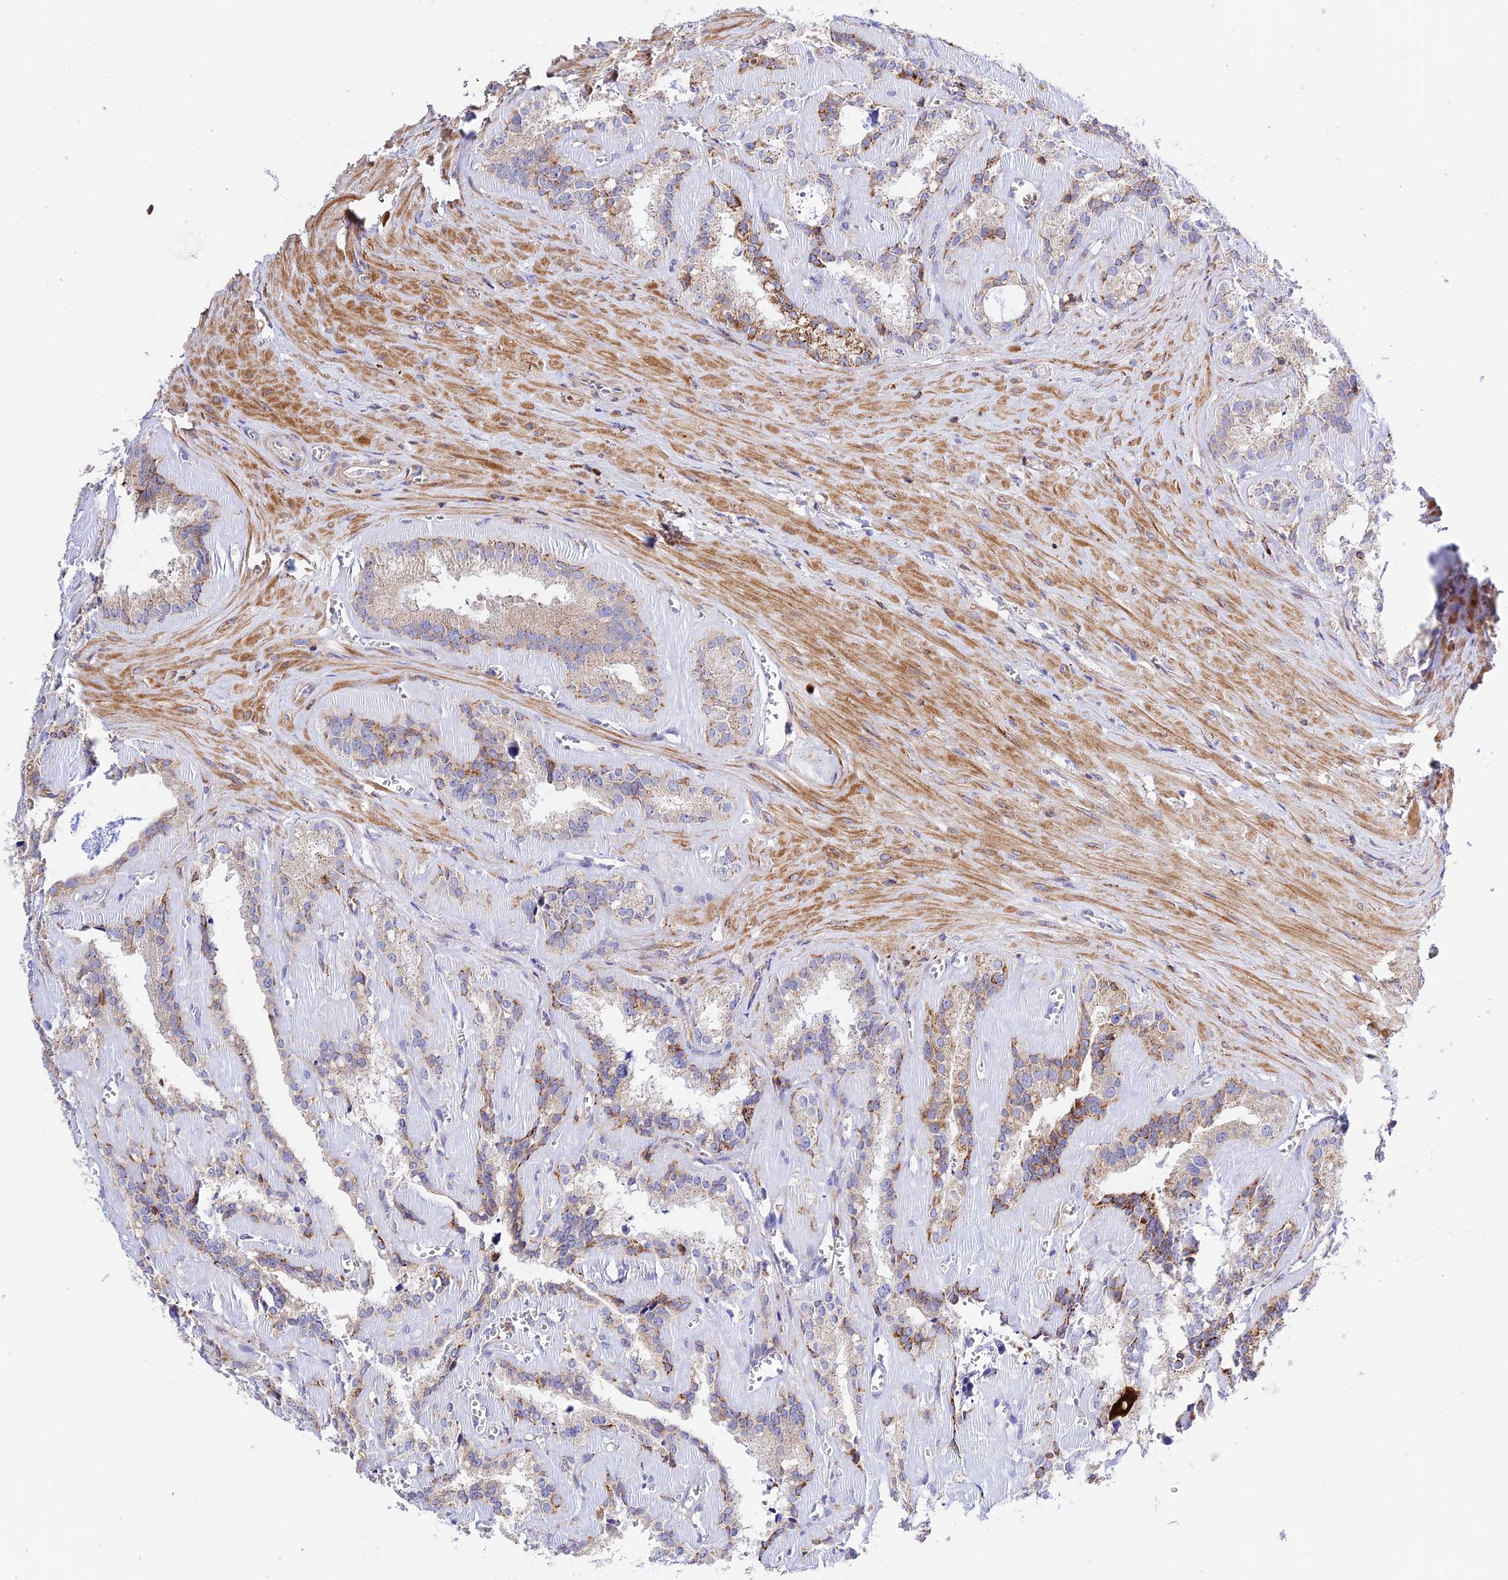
{"staining": {"intensity": "moderate", "quantity": "<25%", "location": "cytoplasmic/membranous"}, "tissue": "seminal vesicle", "cell_type": "Glandular cells", "image_type": "normal", "snomed": [{"axis": "morphology", "description": "Normal tissue, NOS"}, {"axis": "topography", "description": "Prostate"}, {"axis": "topography", "description": "Seminal veicle"}], "caption": "DAB (3,3'-diaminobenzidine) immunohistochemical staining of unremarkable seminal vesicle demonstrates moderate cytoplasmic/membranous protein positivity in approximately <25% of glandular cells.", "gene": "PRIM1", "patient": {"sex": "male", "age": 59}}